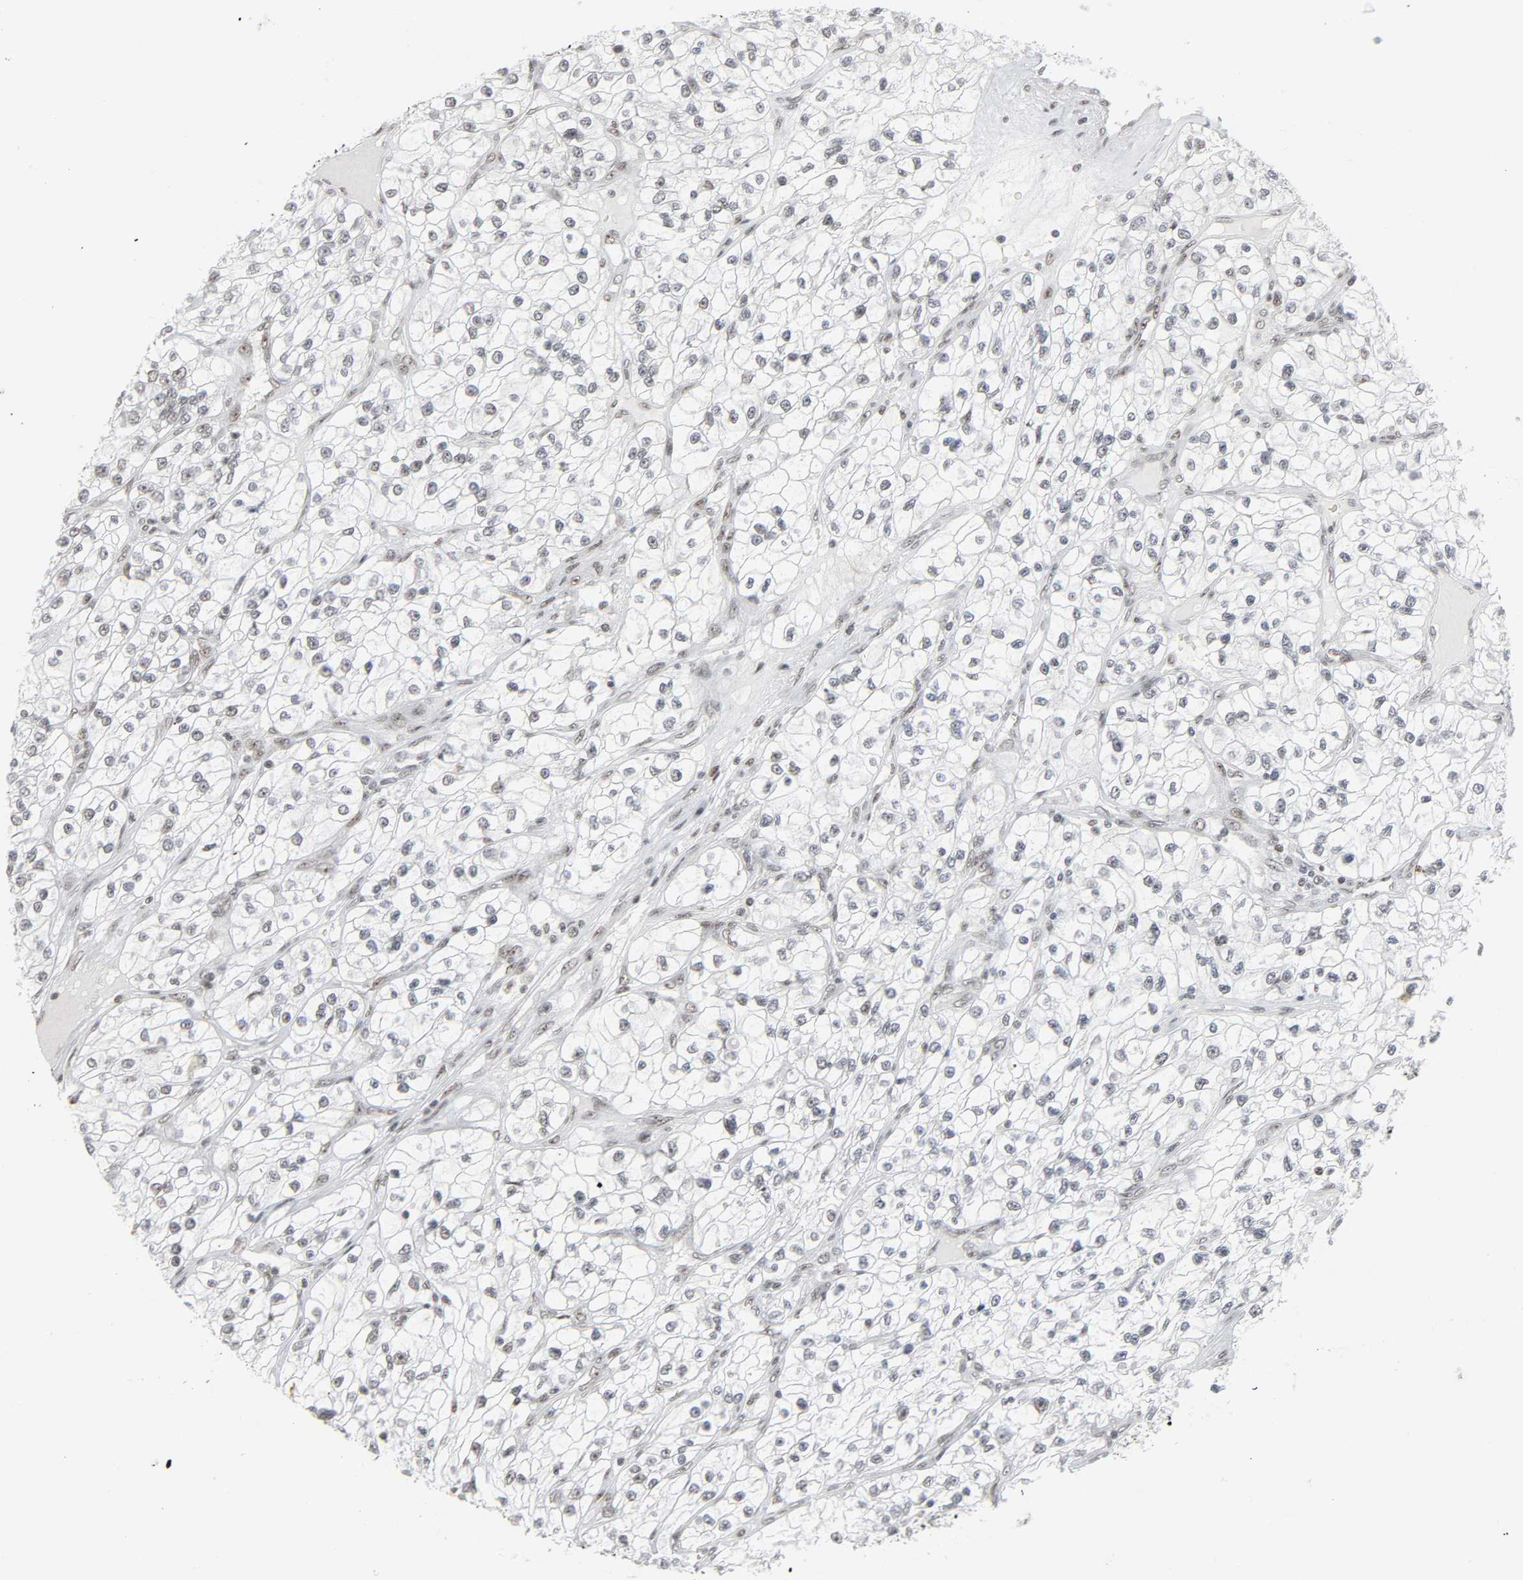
{"staining": {"intensity": "negative", "quantity": "none", "location": "none"}, "tissue": "renal cancer", "cell_type": "Tumor cells", "image_type": "cancer", "snomed": [{"axis": "morphology", "description": "Adenocarcinoma, NOS"}, {"axis": "topography", "description": "Kidney"}], "caption": "This is an immunohistochemistry (IHC) image of renal cancer. There is no expression in tumor cells.", "gene": "CDK7", "patient": {"sex": "female", "age": 57}}